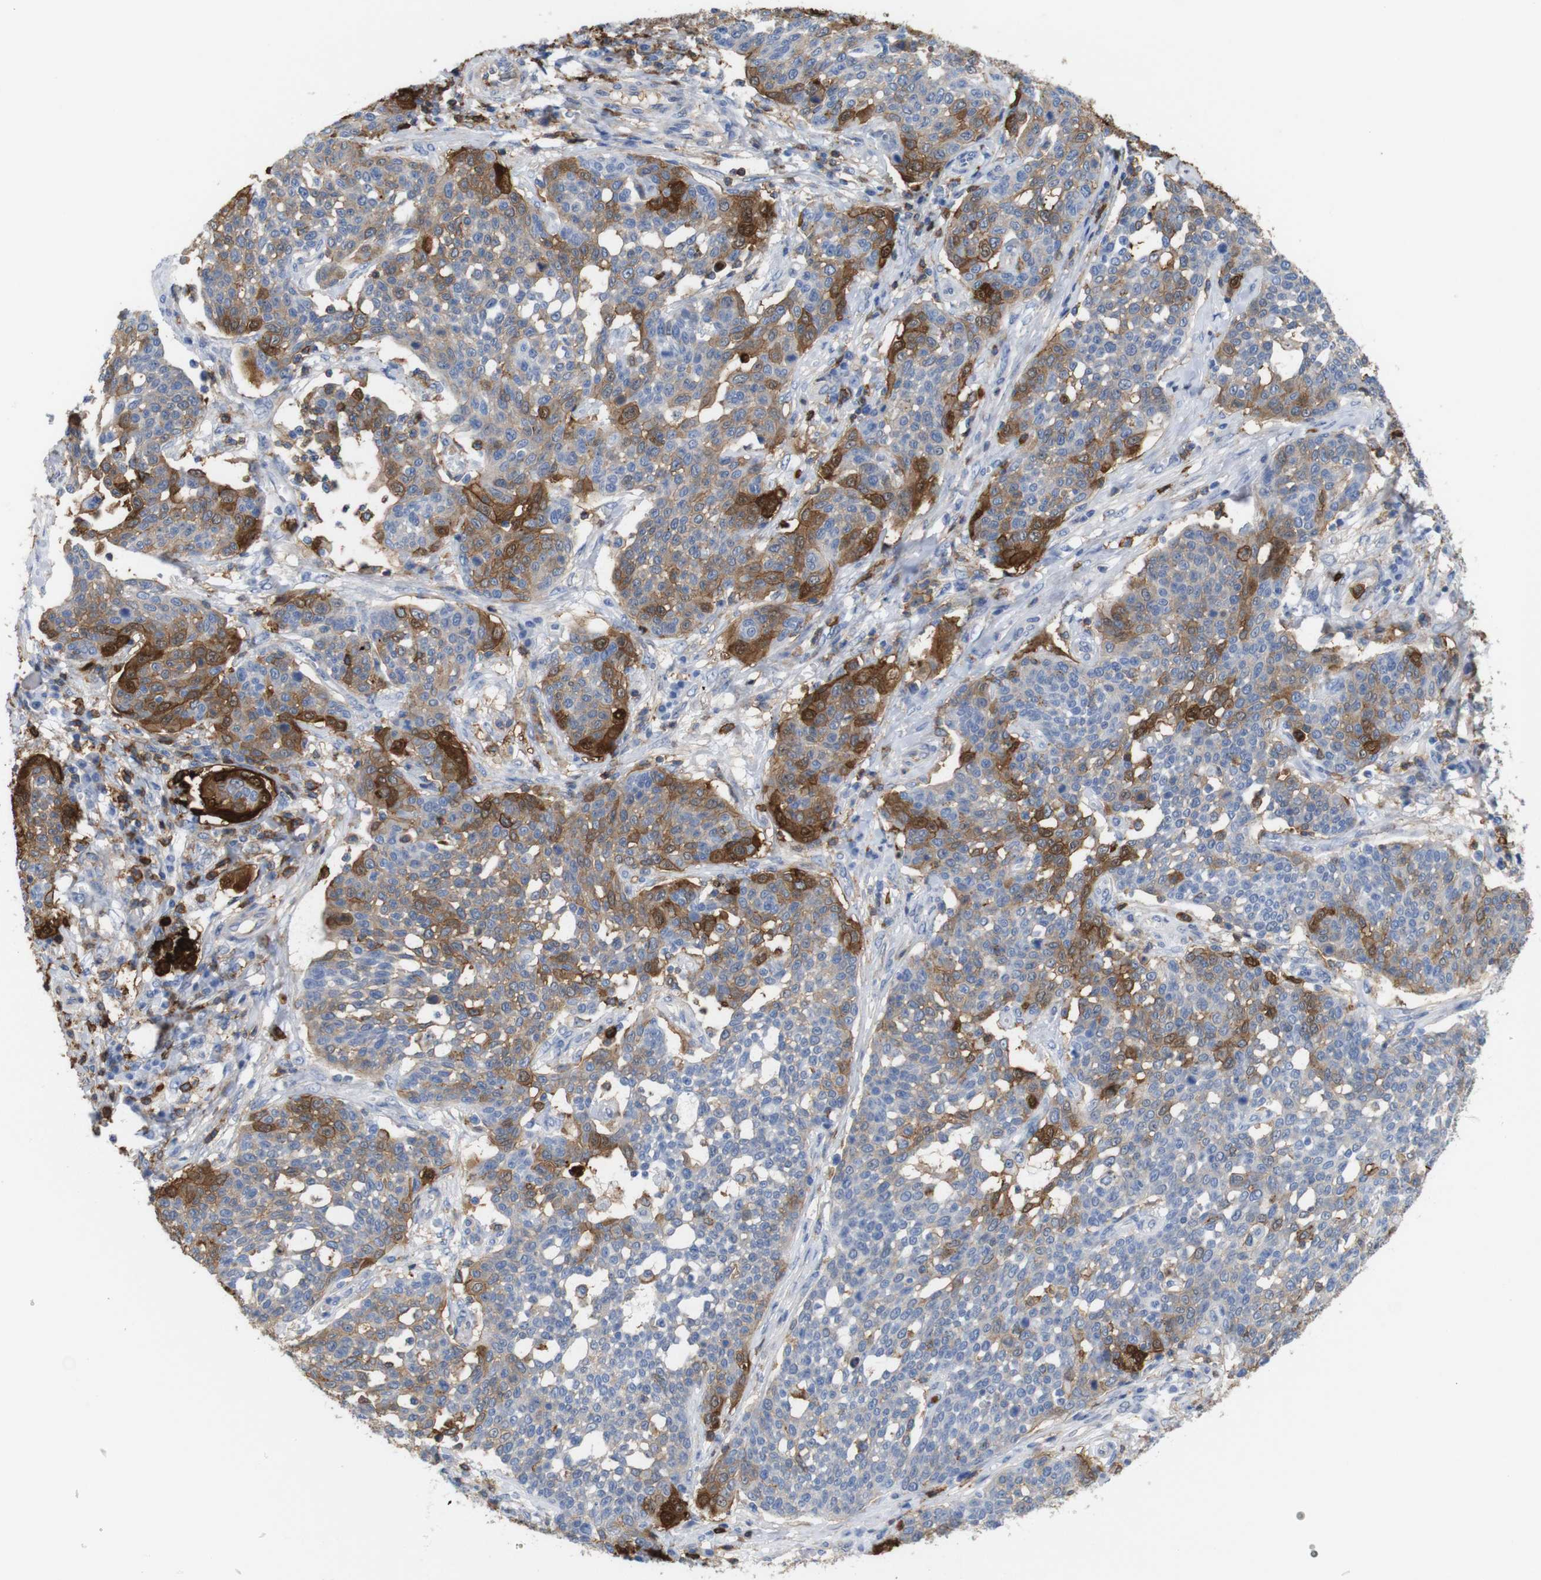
{"staining": {"intensity": "strong", "quantity": "25%-75%", "location": "cytoplasmic/membranous,nuclear"}, "tissue": "cervical cancer", "cell_type": "Tumor cells", "image_type": "cancer", "snomed": [{"axis": "morphology", "description": "Squamous cell carcinoma, NOS"}, {"axis": "topography", "description": "Cervix"}], "caption": "This is a histology image of immunohistochemistry staining of cervical cancer, which shows strong staining in the cytoplasmic/membranous and nuclear of tumor cells.", "gene": "ANXA1", "patient": {"sex": "female", "age": 34}}